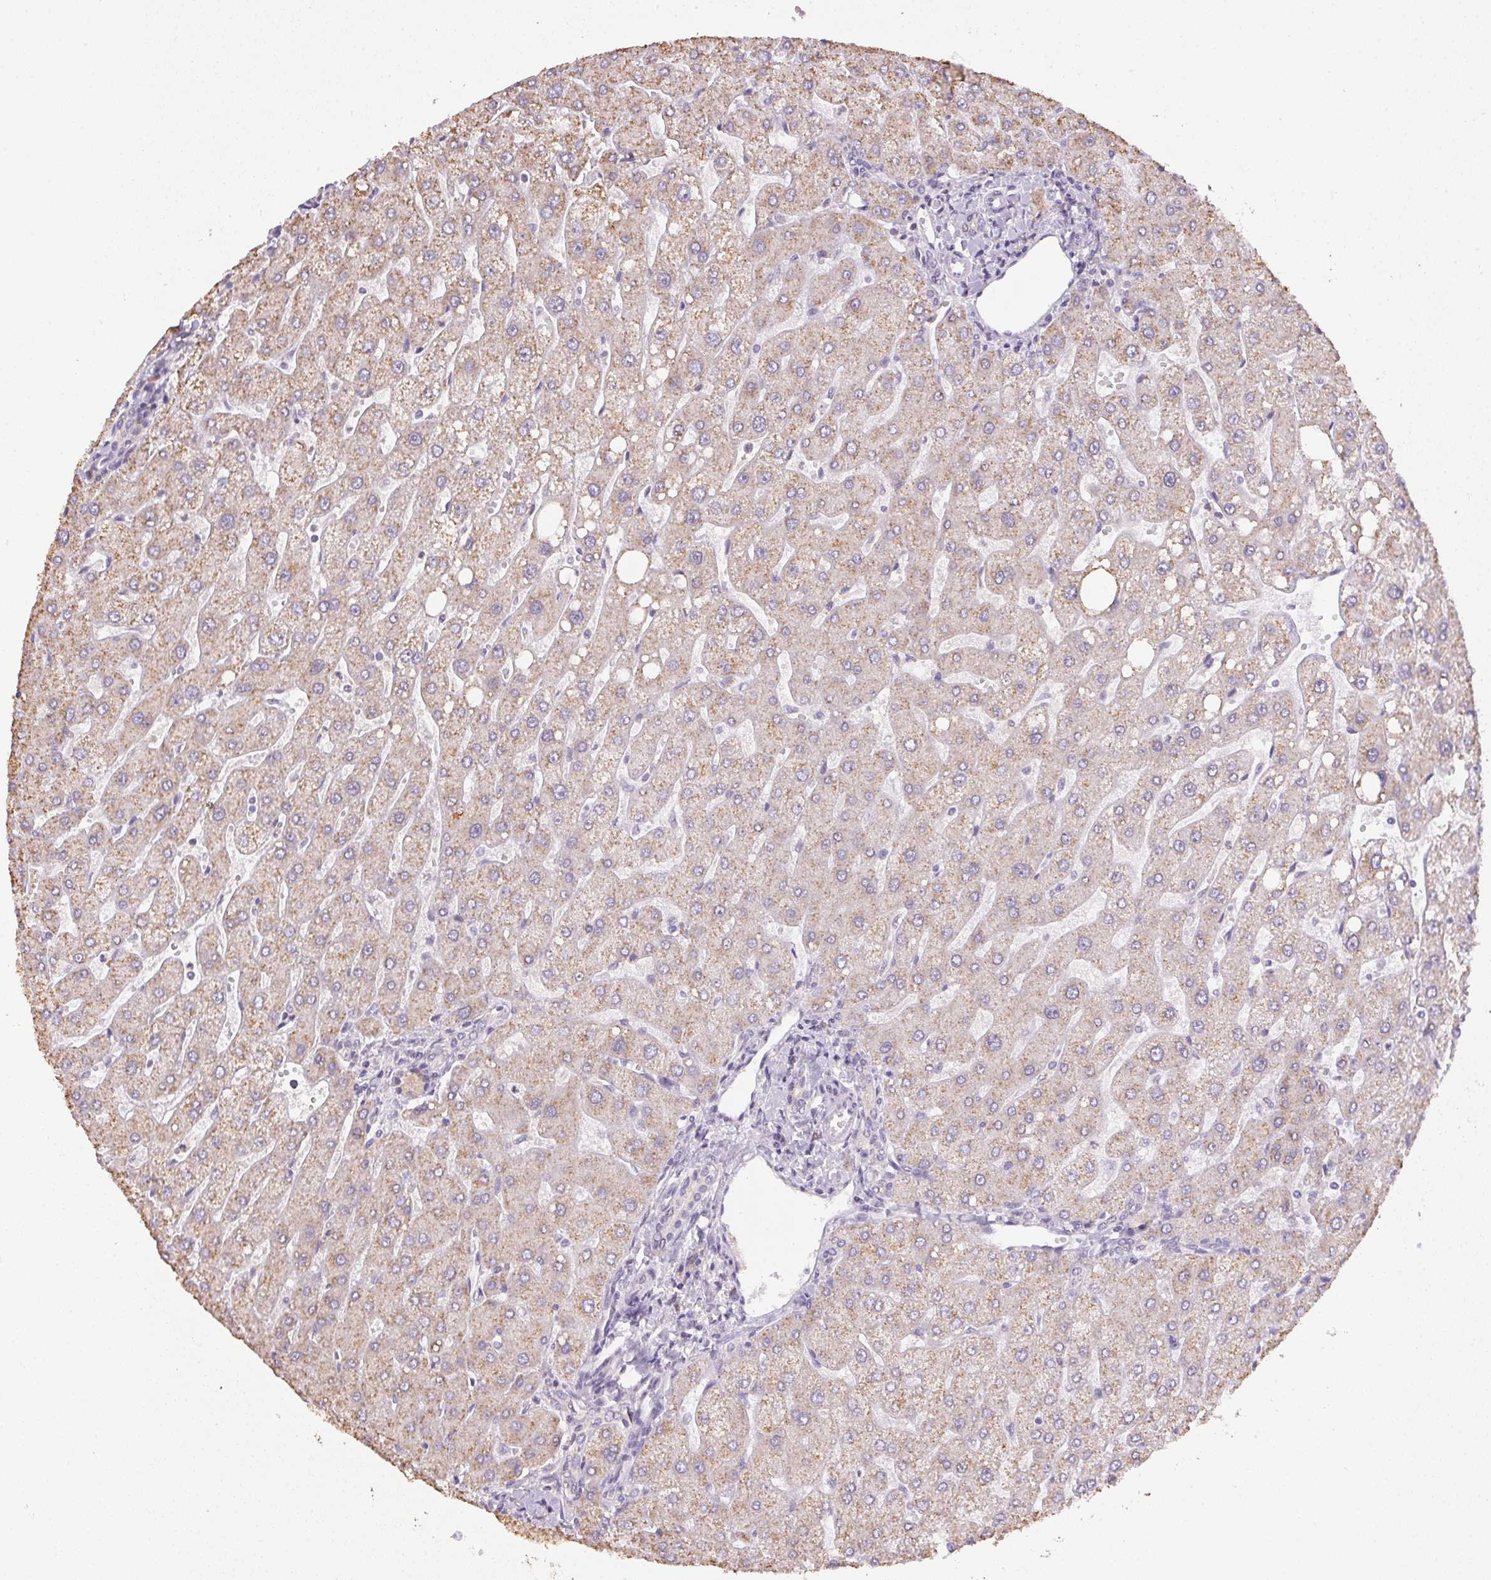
{"staining": {"intensity": "negative", "quantity": "none", "location": "none"}, "tissue": "liver", "cell_type": "Cholangiocytes", "image_type": "normal", "snomed": [{"axis": "morphology", "description": "Normal tissue, NOS"}, {"axis": "topography", "description": "Liver"}], "caption": "Histopathology image shows no significant protein expression in cholangiocytes of benign liver. (DAB (3,3'-diaminobenzidine) immunohistochemistry (IHC), high magnification).", "gene": "SPACA9", "patient": {"sex": "male", "age": 67}}